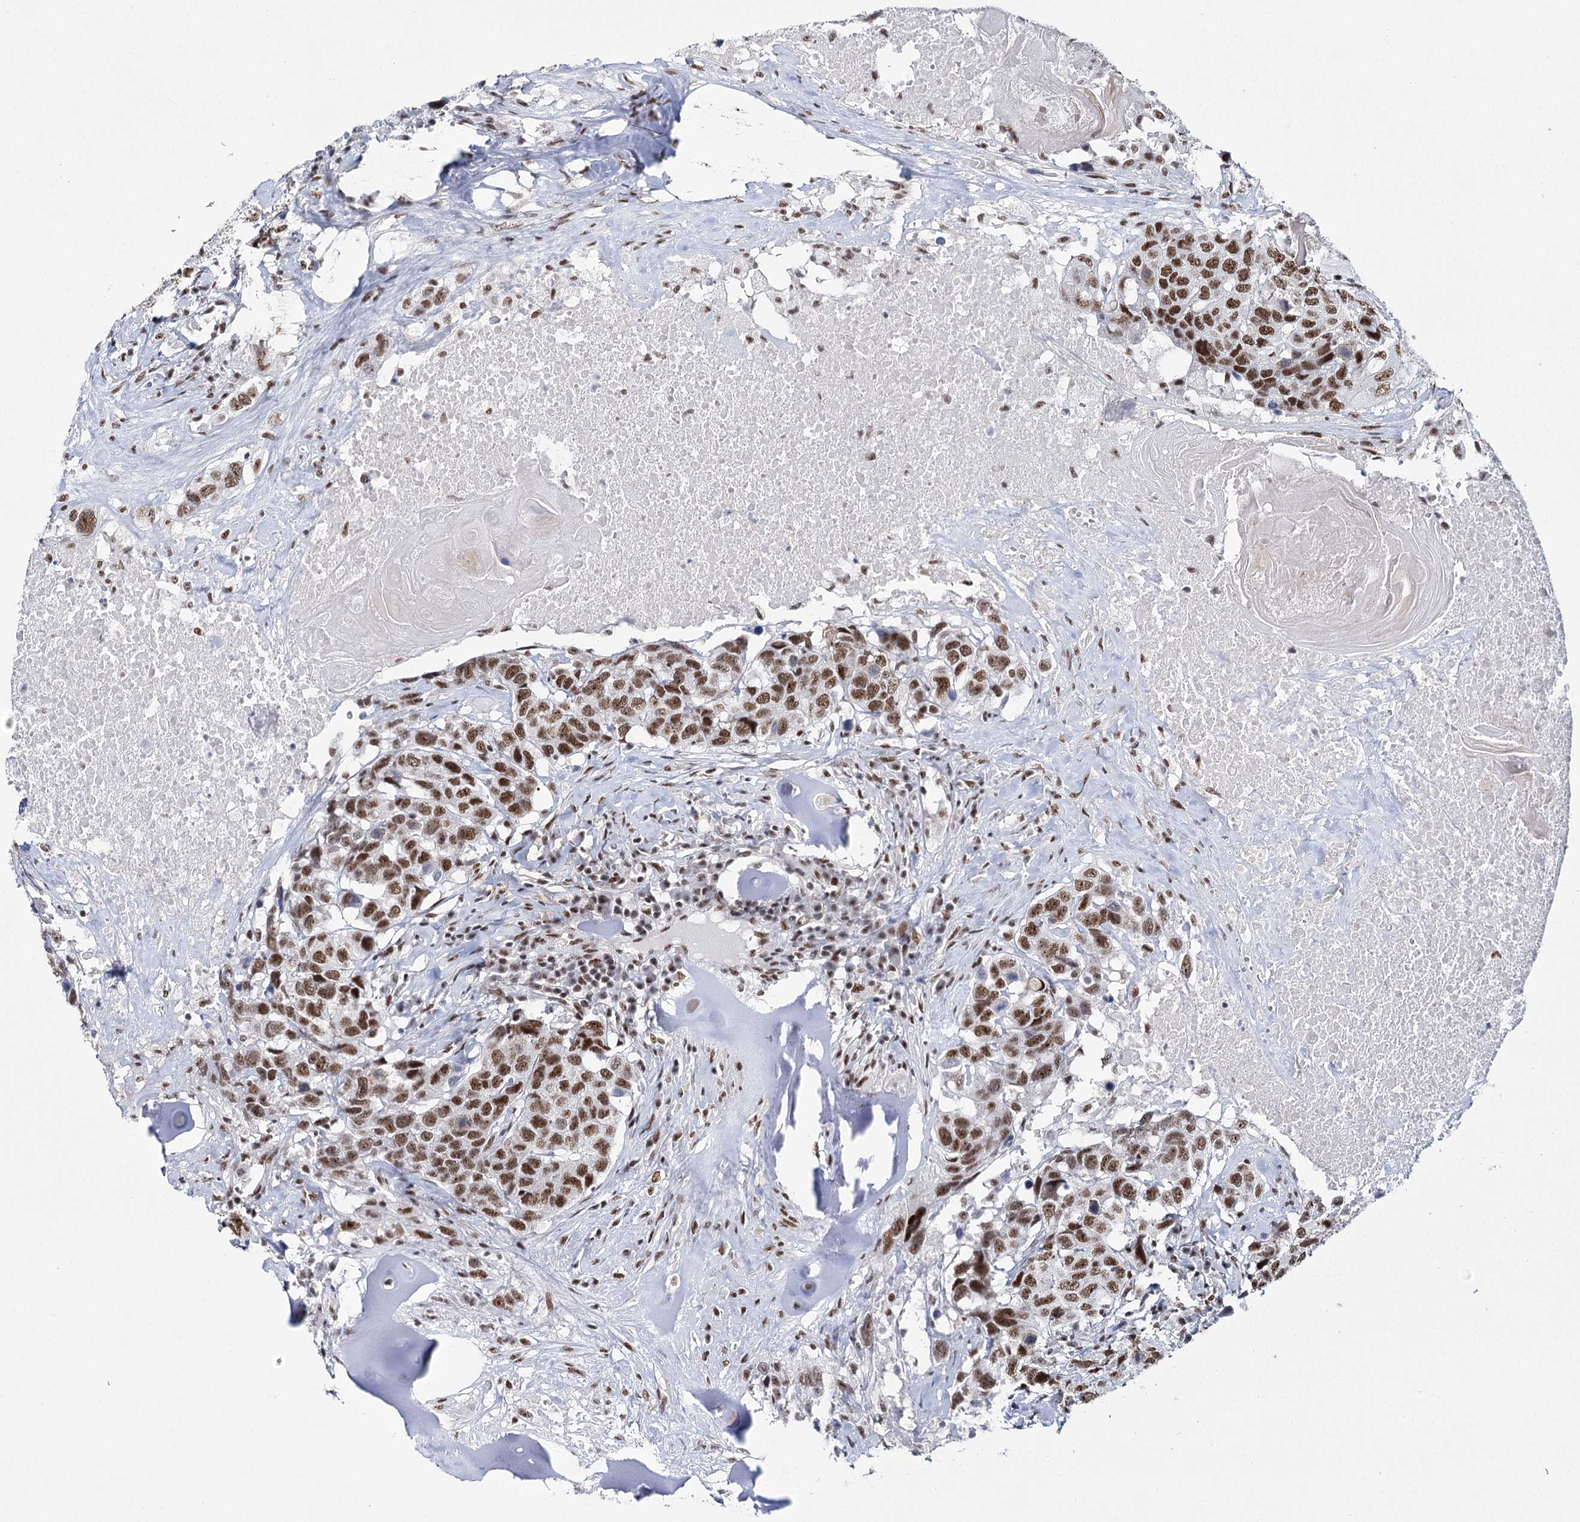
{"staining": {"intensity": "strong", "quantity": ">75%", "location": "nuclear"}, "tissue": "head and neck cancer", "cell_type": "Tumor cells", "image_type": "cancer", "snomed": [{"axis": "morphology", "description": "Squamous cell carcinoma, NOS"}, {"axis": "topography", "description": "Head-Neck"}], "caption": "About >75% of tumor cells in squamous cell carcinoma (head and neck) demonstrate strong nuclear protein staining as visualized by brown immunohistochemical staining.", "gene": "SCAF8", "patient": {"sex": "male", "age": 66}}